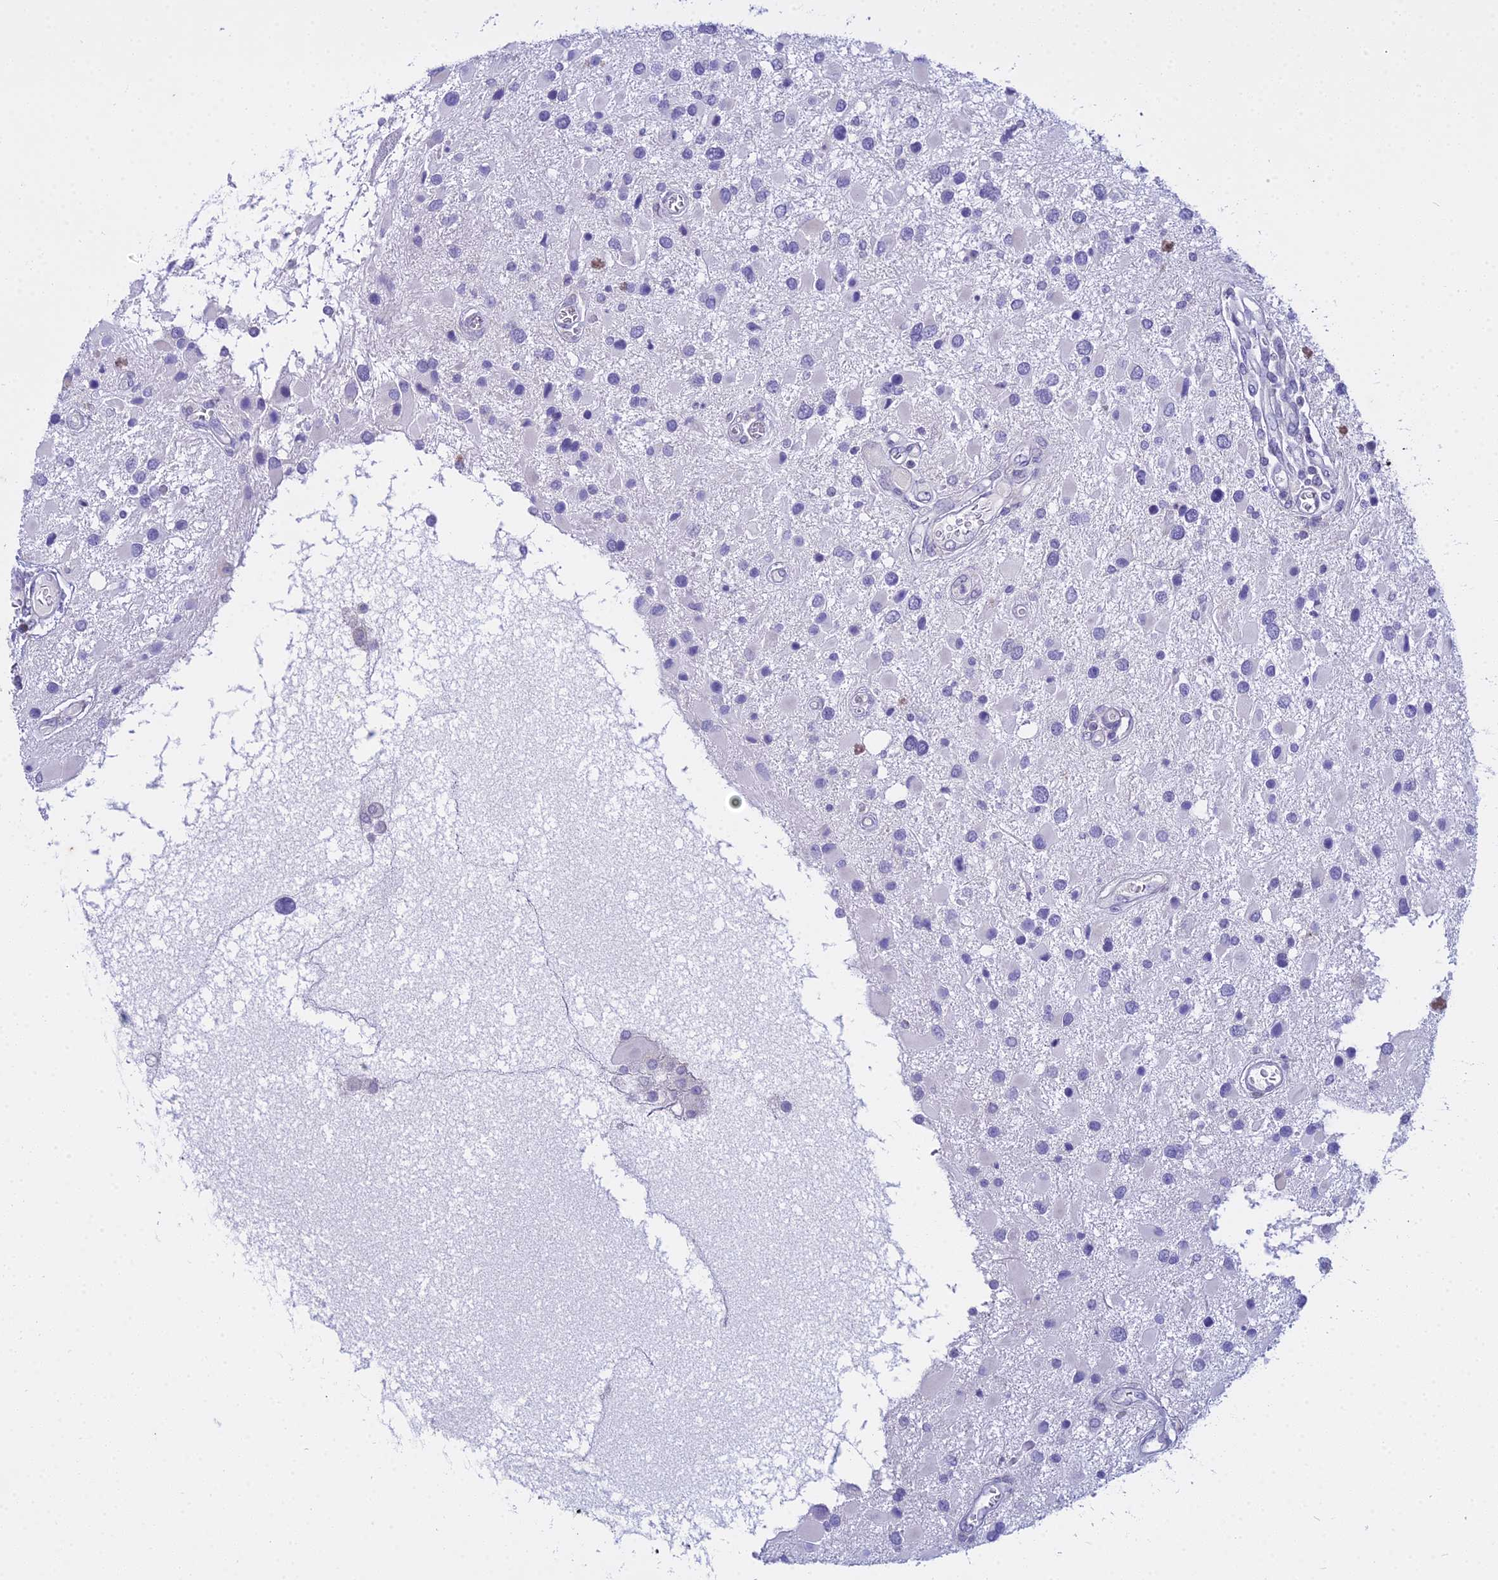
{"staining": {"intensity": "negative", "quantity": "none", "location": "none"}, "tissue": "glioma", "cell_type": "Tumor cells", "image_type": "cancer", "snomed": [{"axis": "morphology", "description": "Glioma, malignant, High grade"}, {"axis": "topography", "description": "Brain"}], "caption": "This is an immunohistochemistry (IHC) micrograph of glioma. There is no positivity in tumor cells.", "gene": "ZMIZ1", "patient": {"sex": "male", "age": 53}}